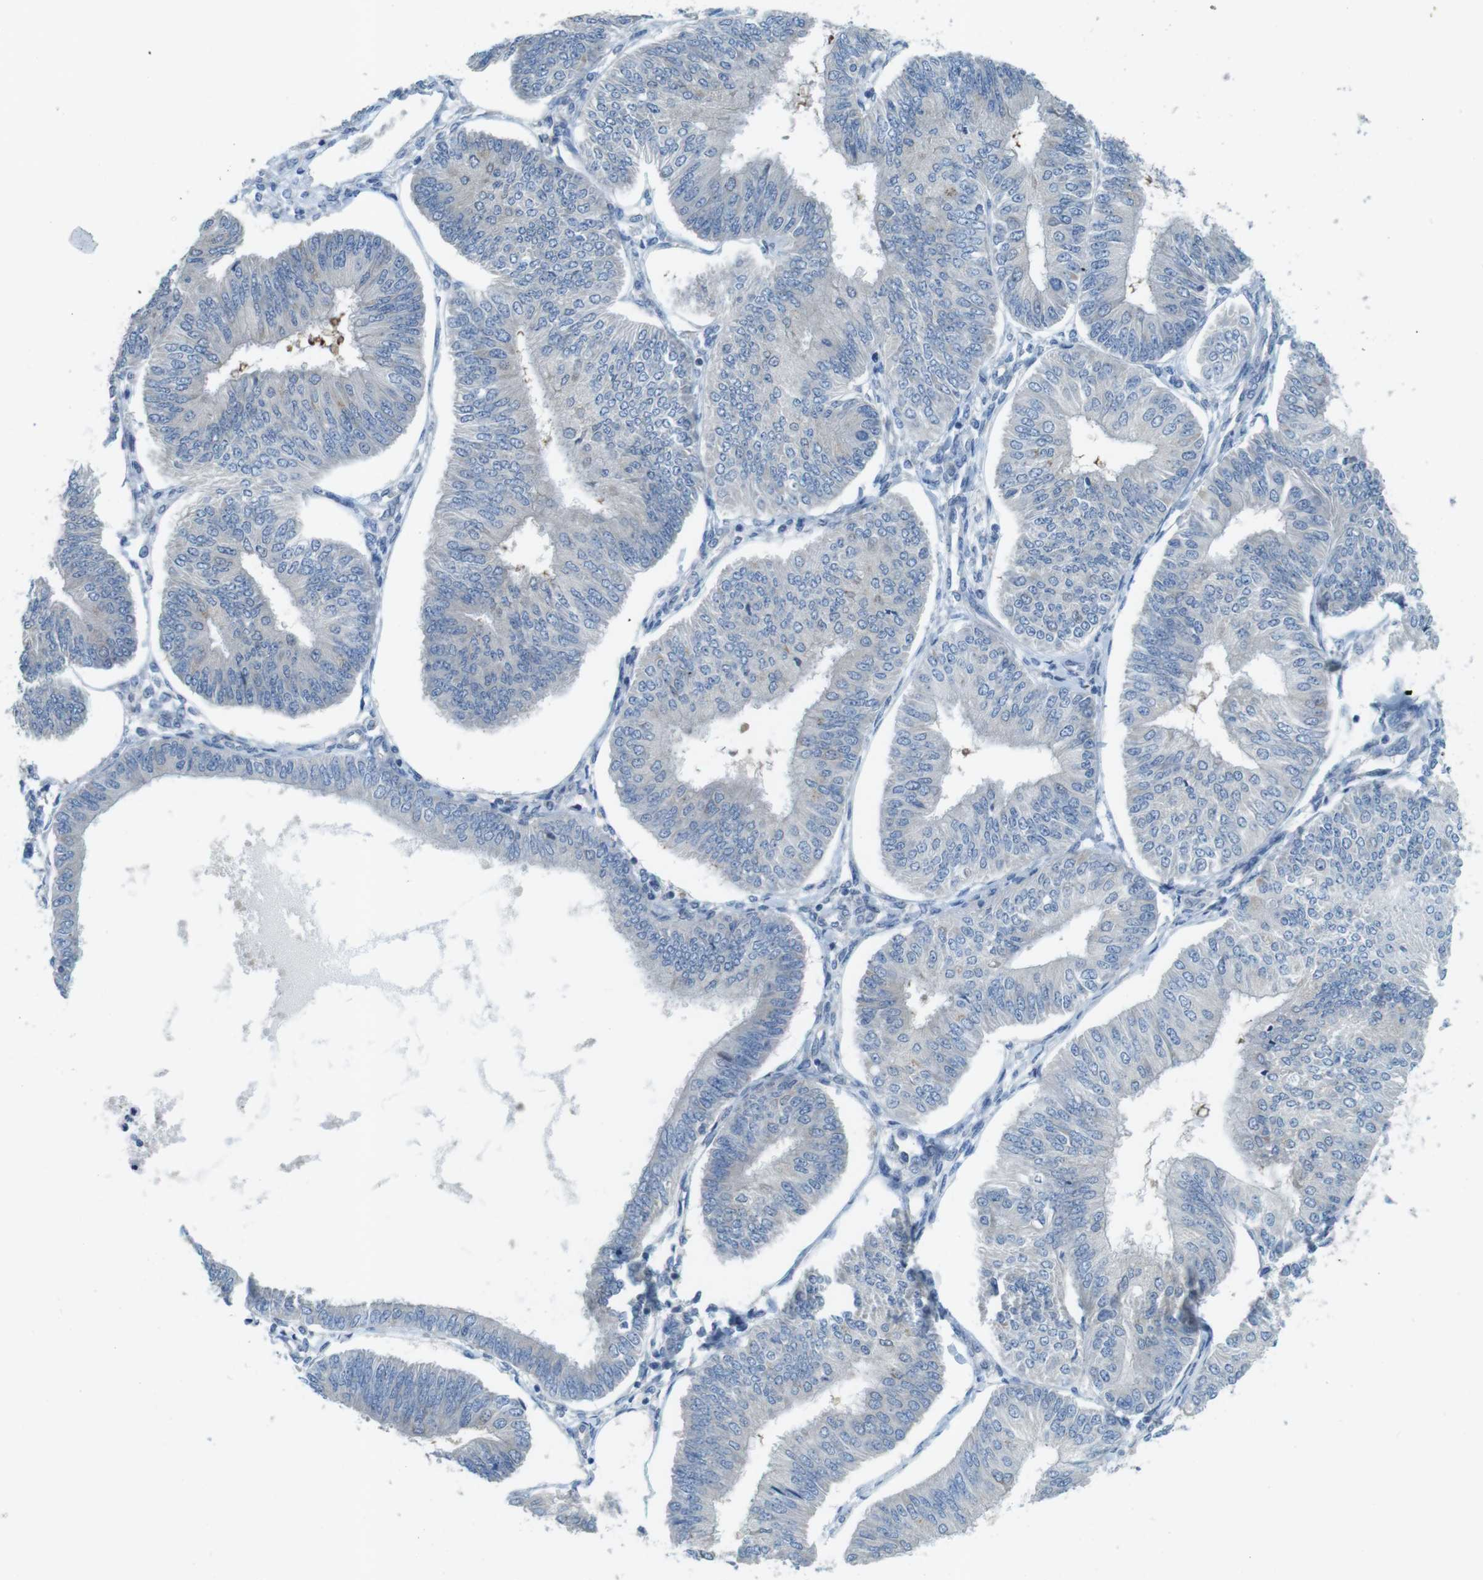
{"staining": {"intensity": "negative", "quantity": "none", "location": "none"}, "tissue": "endometrial cancer", "cell_type": "Tumor cells", "image_type": "cancer", "snomed": [{"axis": "morphology", "description": "Adenocarcinoma, NOS"}, {"axis": "topography", "description": "Endometrium"}], "caption": "A micrograph of human endometrial cancer is negative for staining in tumor cells. The staining is performed using DAB brown chromogen with nuclei counter-stained in using hematoxylin.", "gene": "TYW1", "patient": {"sex": "female", "age": 58}}